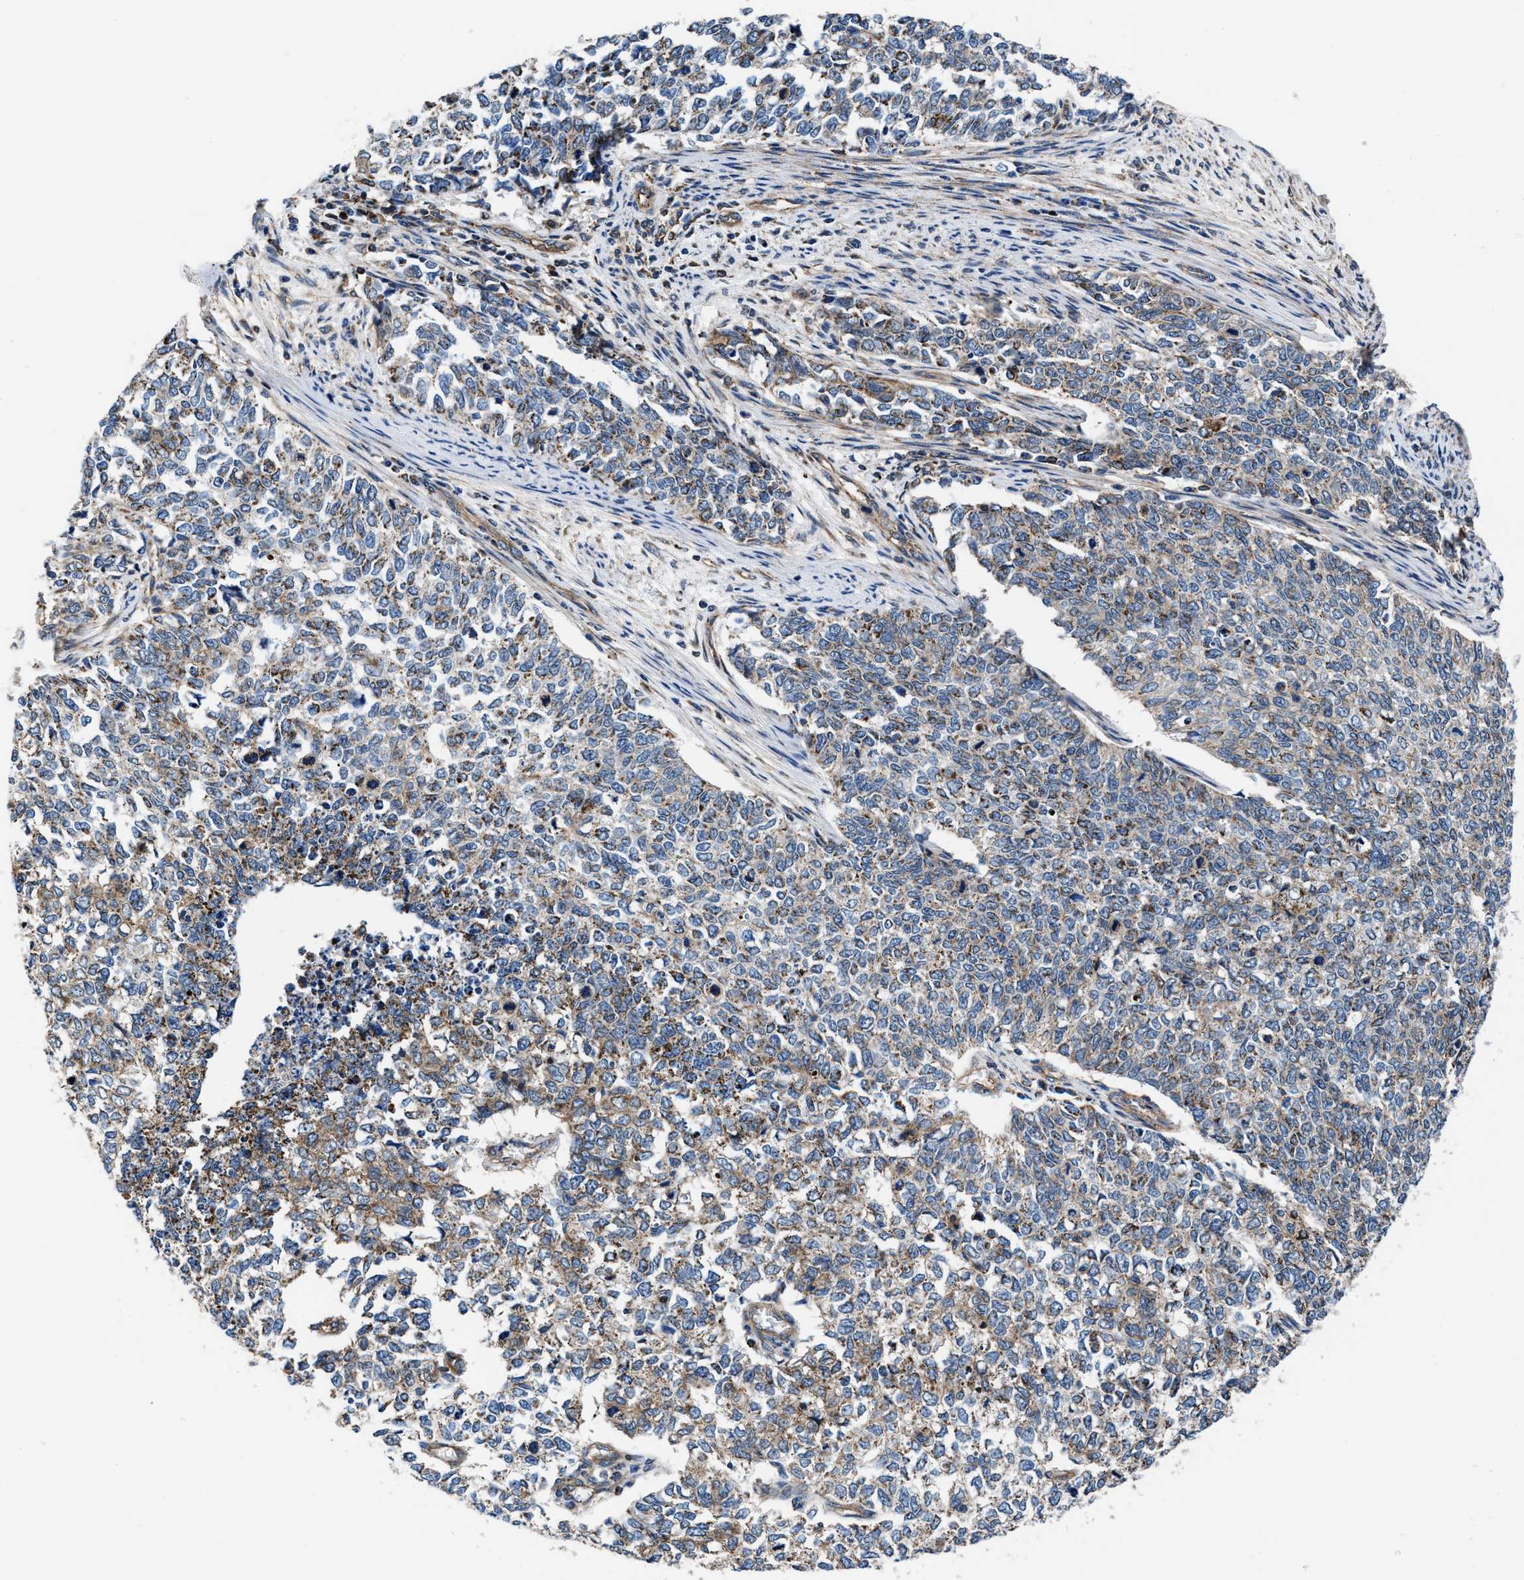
{"staining": {"intensity": "moderate", "quantity": ">75%", "location": "cytoplasmic/membranous"}, "tissue": "cervical cancer", "cell_type": "Tumor cells", "image_type": "cancer", "snomed": [{"axis": "morphology", "description": "Squamous cell carcinoma, NOS"}, {"axis": "topography", "description": "Cervix"}], "caption": "The histopathology image displays a brown stain indicating the presence of a protein in the cytoplasmic/membranous of tumor cells in squamous cell carcinoma (cervical).", "gene": "NKTR", "patient": {"sex": "female", "age": 63}}